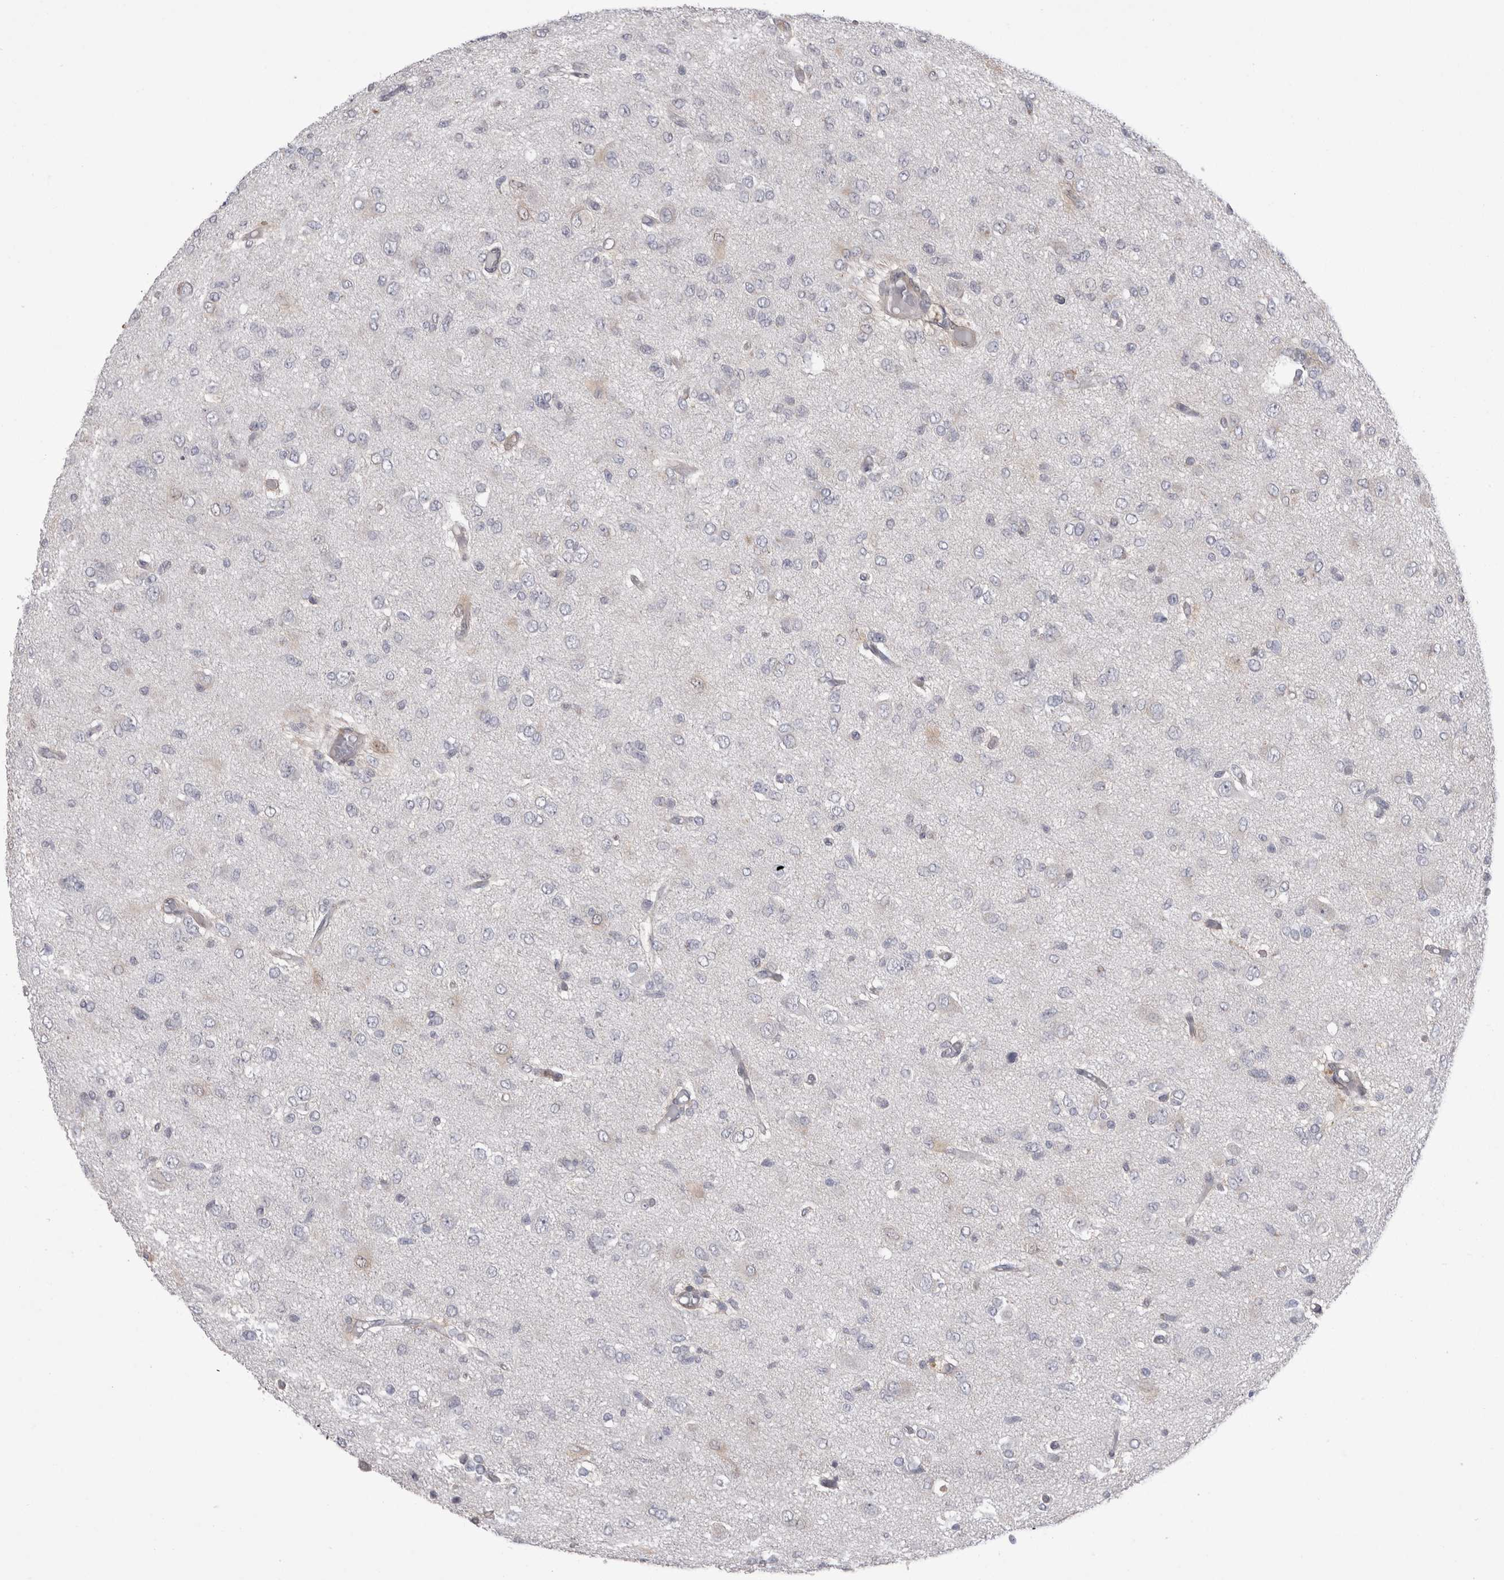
{"staining": {"intensity": "negative", "quantity": "none", "location": "none"}, "tissue": "glioma", "cell_type": "Tumor cells", "image_type": "cancer", "snomed": [{"axis": "morphology", "description": "Glioma, malignant, High grade"}, {"axis": "topography", "description": "Brain"}], "caption": "The micrograph displays no significant staining in tumor cells of malignant glioma (high-grade). Brightfield microscopy of immunohistochemistry (IHC) stained with DAB (3,3'-diaminobenzidine) (brown) and hematoxylin (blue), captured at high magnification.", "gene": "CHIC2", "patient": {"sex": "female", "age": 59}}